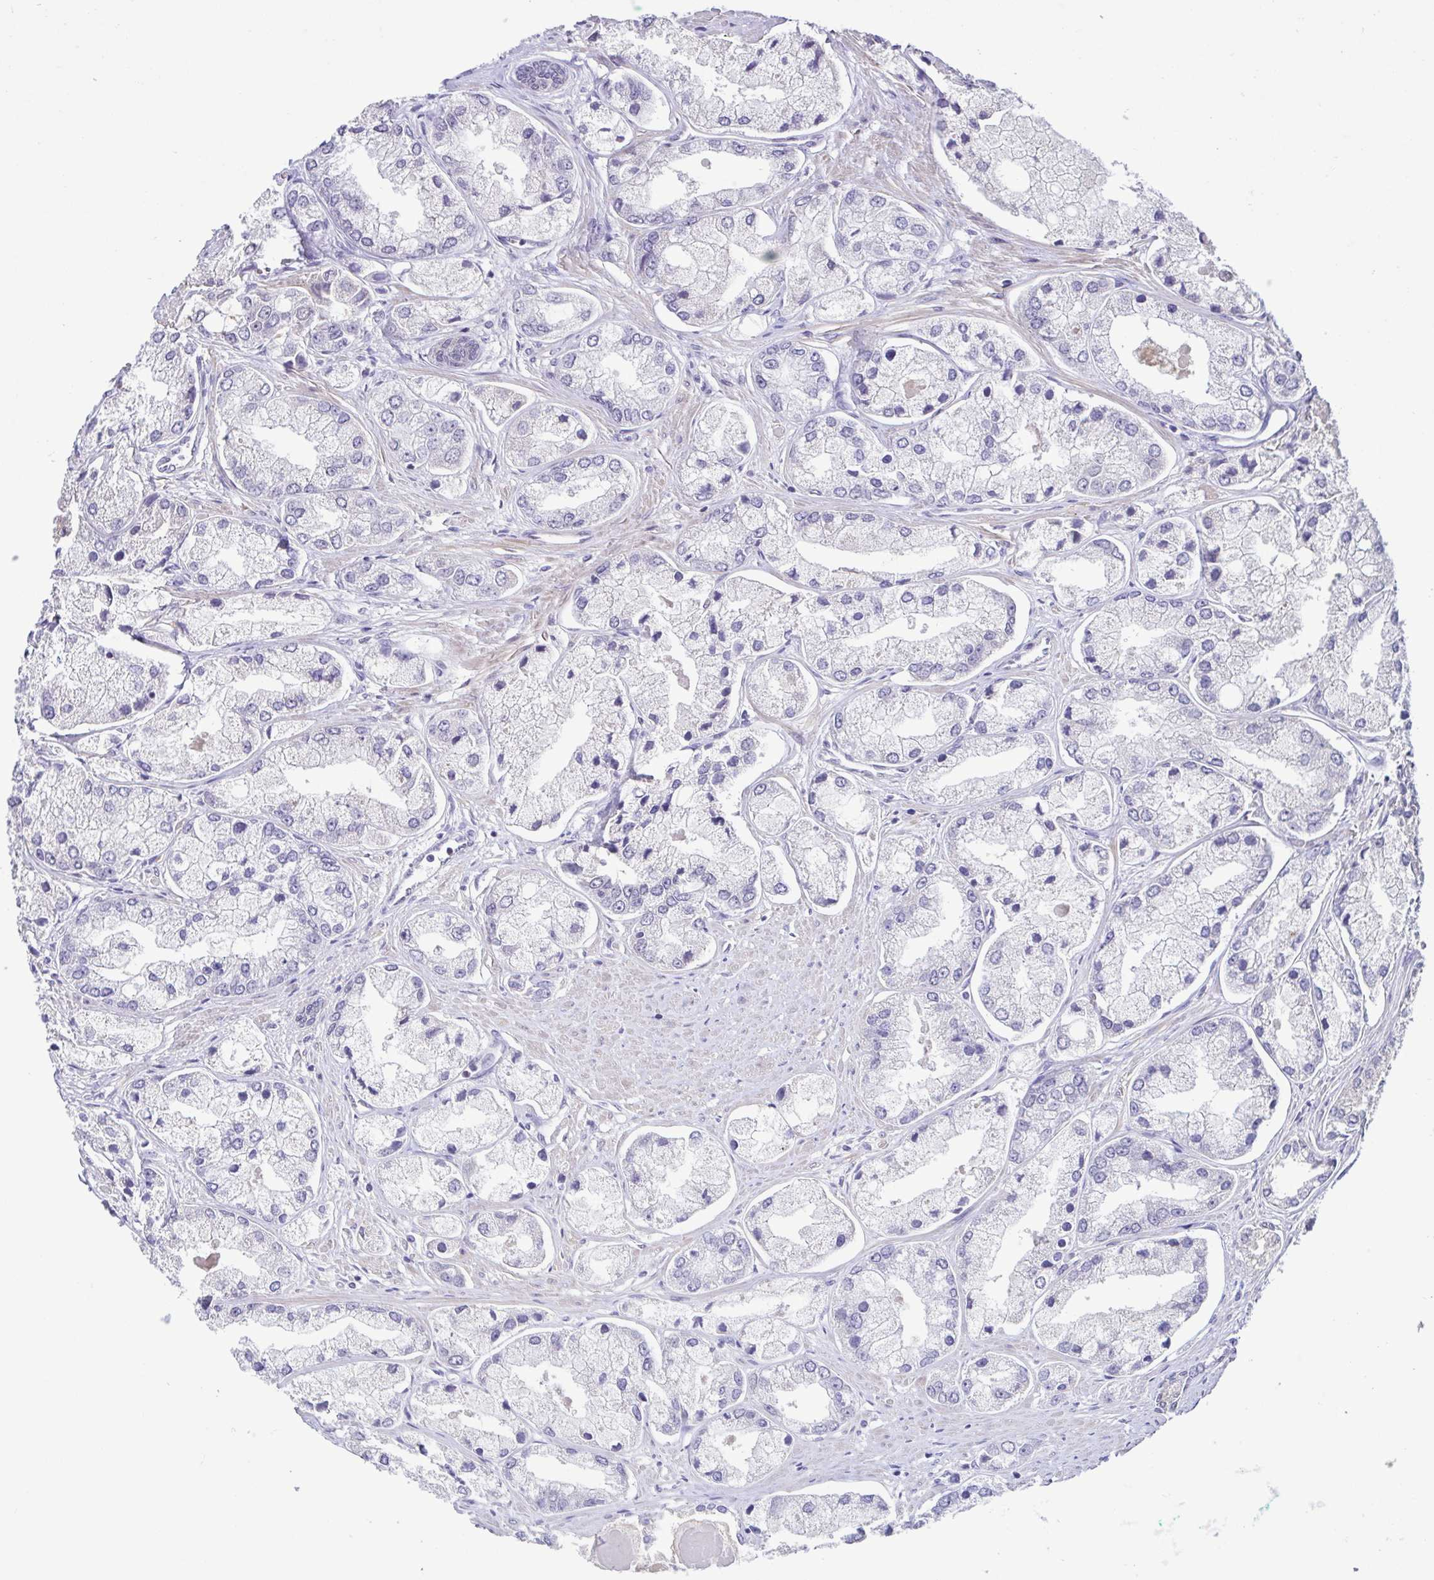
{"staining": {"intensity": "negative", "quantity": "none", "location": "none"}, "tissue": "prostate cancer", "cell_type": "Tumor cells", "image_type": "cancer", "snomed": [{"axis": "morphology", "description": "Adenocarcinoma, Low grade"}, {"axis": "topography", "description": "Prostate"}], "caption": "The immunohistochemistry (IHC) micrograph has no significant expression in tumor cells of prostate cancer tissue. (Stains: DAB immunohistochemistry with hematoxylin counter stain, Microscopy: brightfield microscopy at high magnification).", "gene": "ACTRT3", "patient": {"sex": "male", "age": 69}}